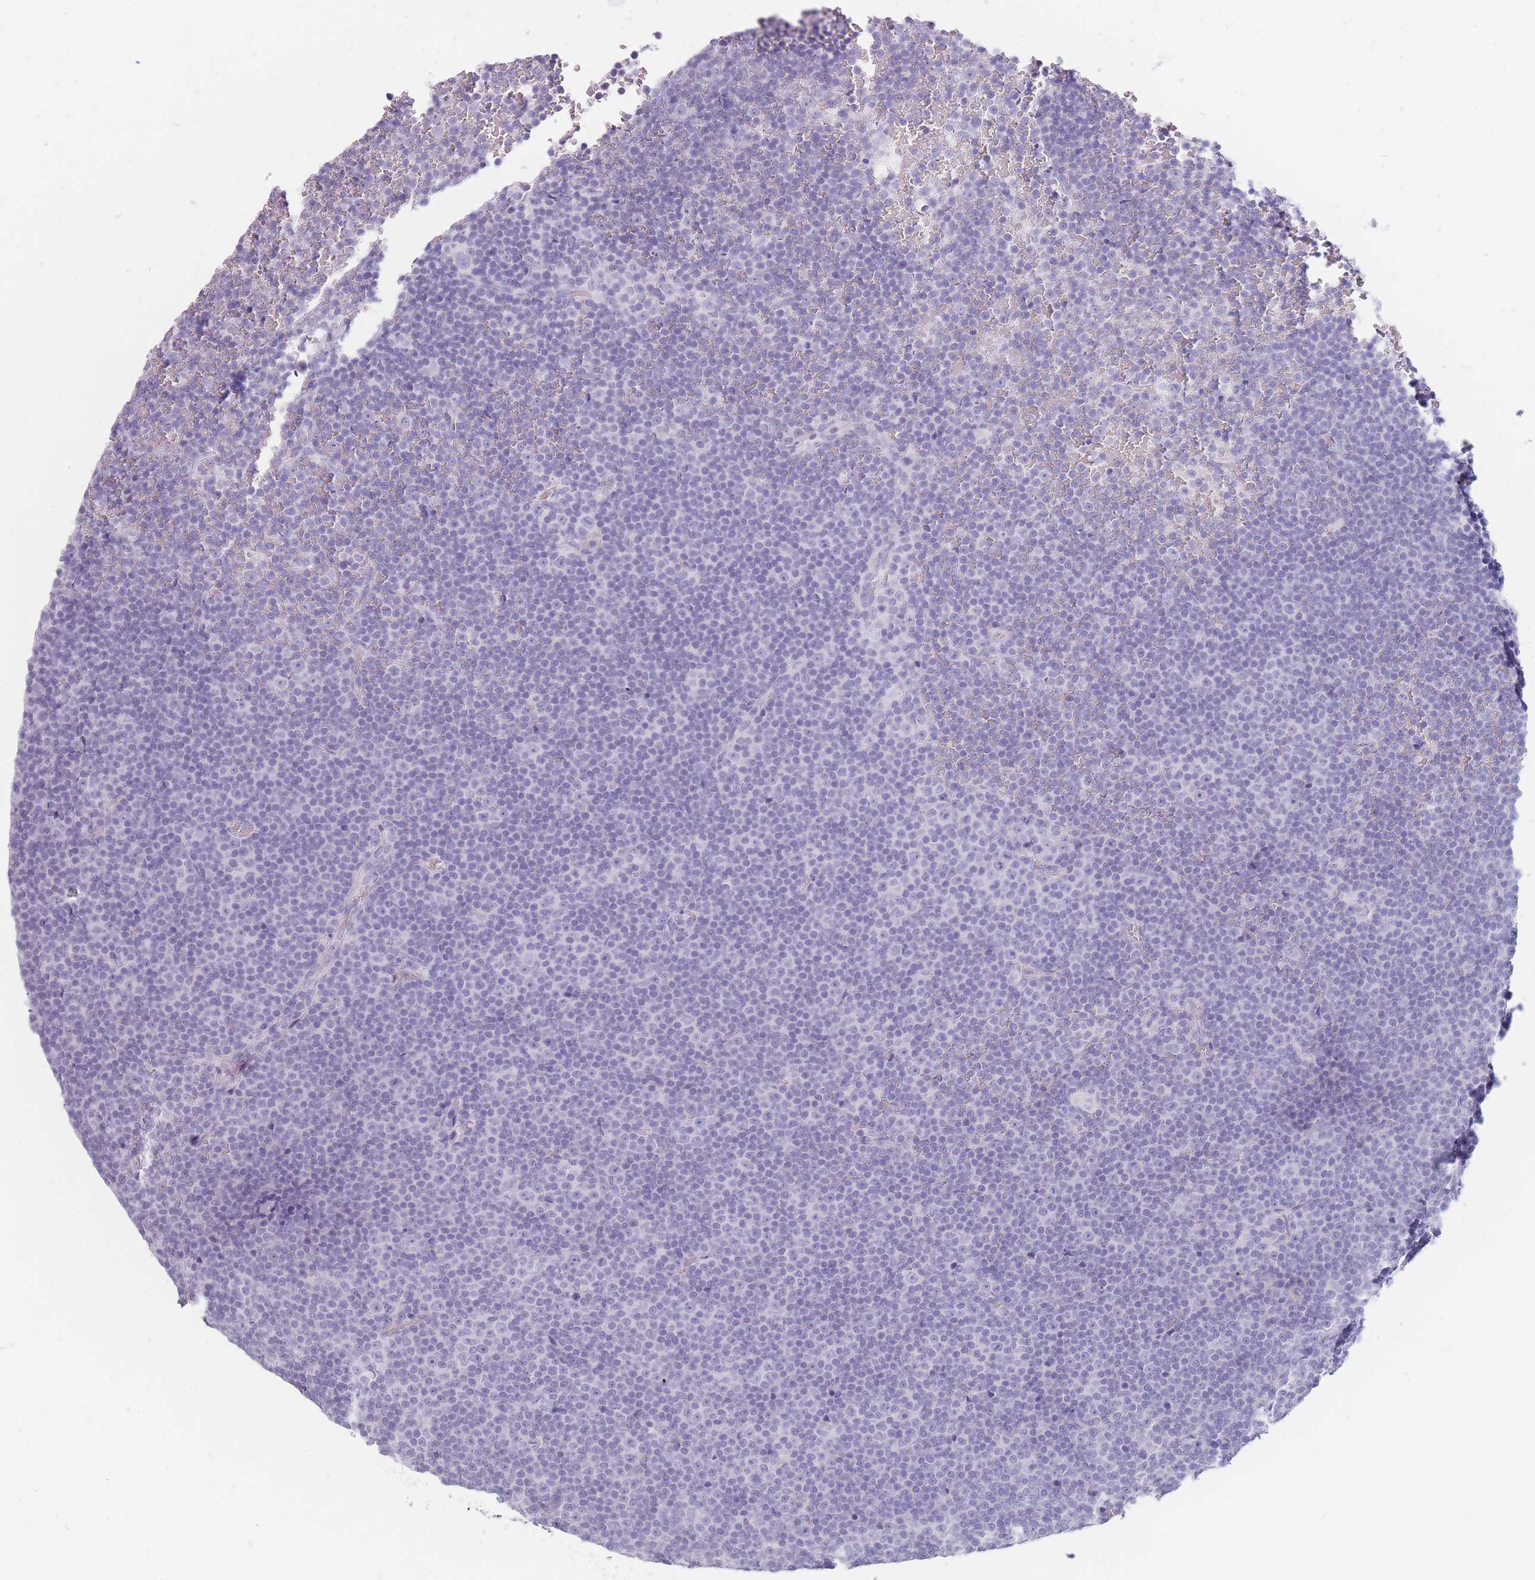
{"staining": {"intensity": "negative", "quantity": "none", "location": "none"}, "tissue": "lymphoma", "cell_type": "Tumor cells", "image_type": "cancer", "snomed": [{"axis": "morphology", "description": "Malignant lymphoma, non-Hodgkin's type, Low grade"}, {"axis": "topography", "description": "Lymph node"}], "caption": "This is a micrograph of immunohistochemistry (IHC) staining of malignant lymphoma, non-Hodgkin's type (low-grade), which shows no expression in tumor cells. Nuclei are stained in blue.", "gene": "CCNO", "patient": {"sex": "female", "age": 67}}